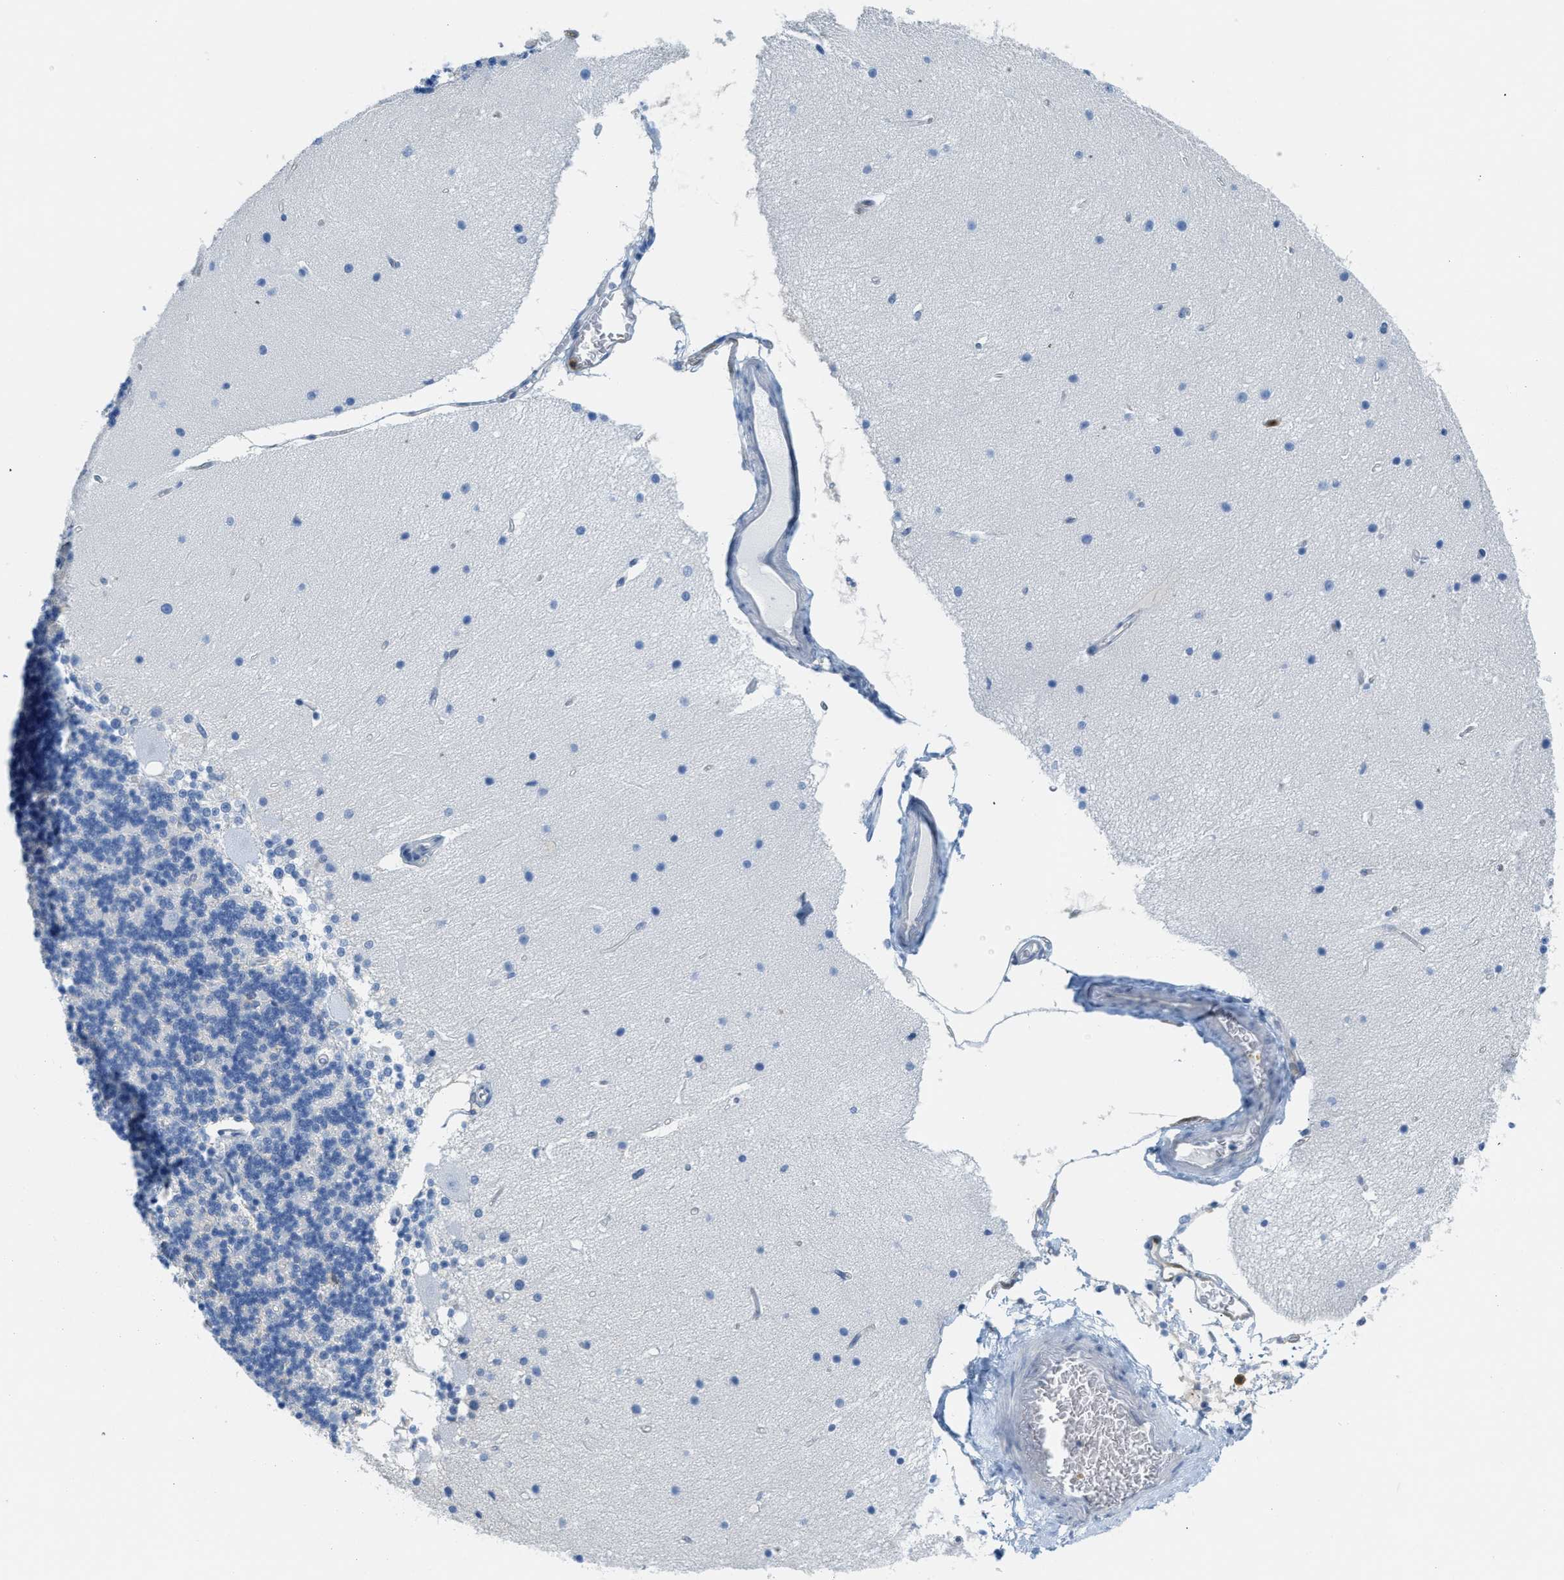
{"staining": {"intensity": "negative", "quantity": "none", "location": "none"}, "tissue": "cerebellum", "cell_type": "Cells in granular layer", "image_type": "normal", "snomed": [{"axis": "morphology", "description": "Normal tissue, NOS"}, {"axis": "topography", "description": "Cerebellum"}], "caption": "Cells in granular layer show no significant staining in unremarkable cerebellum. (Stains: DAB immunohistochemistry (IHC) with hematoxylin counter stain, Microscopy: brightfield microscopy at high magnification).", "gene": "SERPINB1", "patient": {"sex": "female", "age": 54}}